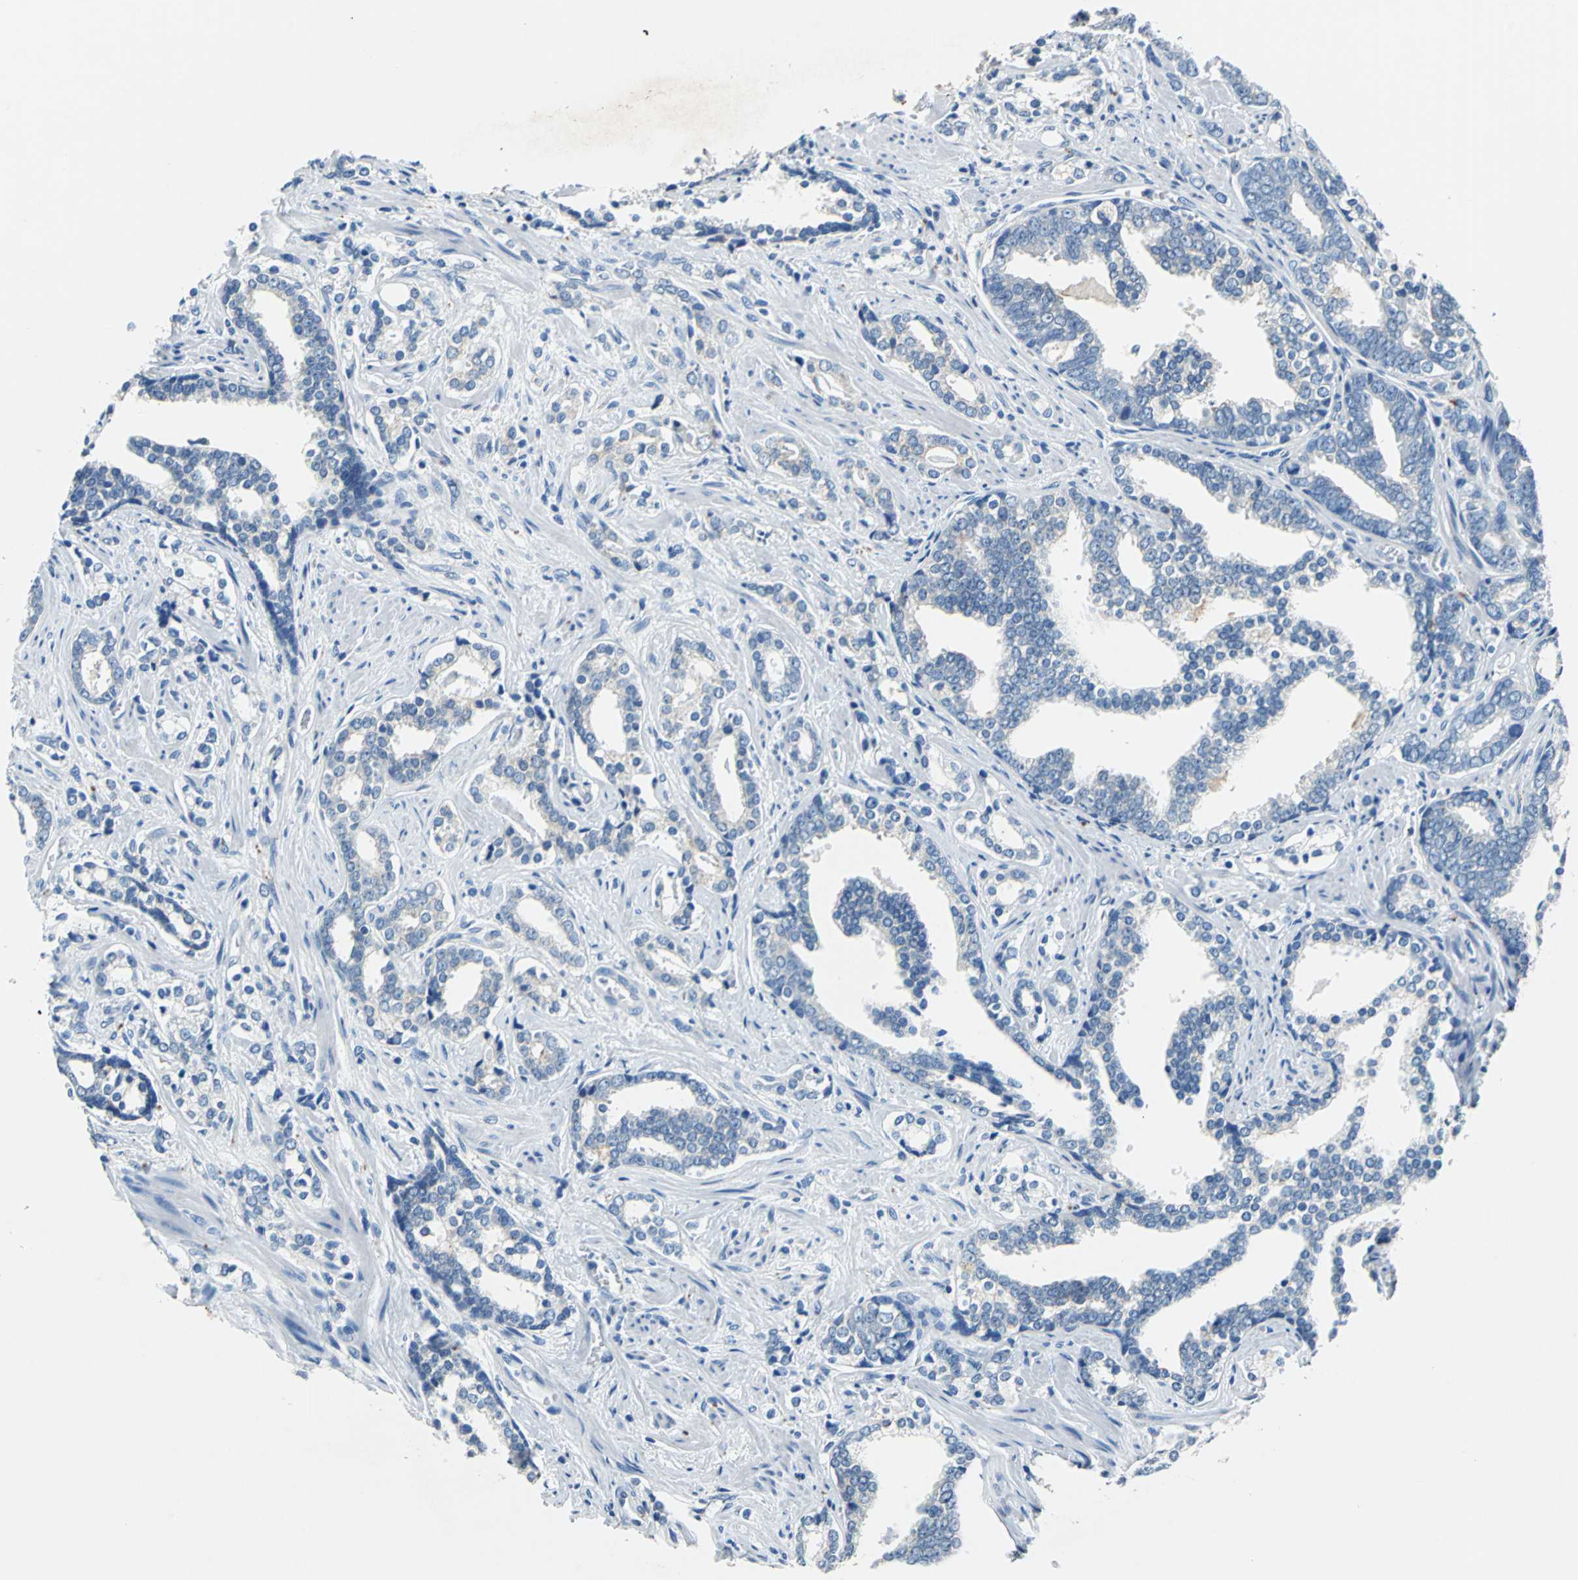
{"staining": {"intensity": "negative", "quantity": "none", "location": "none"}, "tissue": "prostate cancer", "cell_type": "Tumor cells", "image_type": "cancer", "snomed": [{"axis": "morphology", "description": "Adenocarcinoma, High grade"}, {"axis": "topography", "description": "Prostate"}], "caption": "DAB (3,3'-diaminobenzidine) immunohistochemical staining of human prostate adenocarcinoma (high-grade) reveals no significant expression in tumor cells.", "gene": "TEX264", "patient": {"sex": "male", "age": 67}}